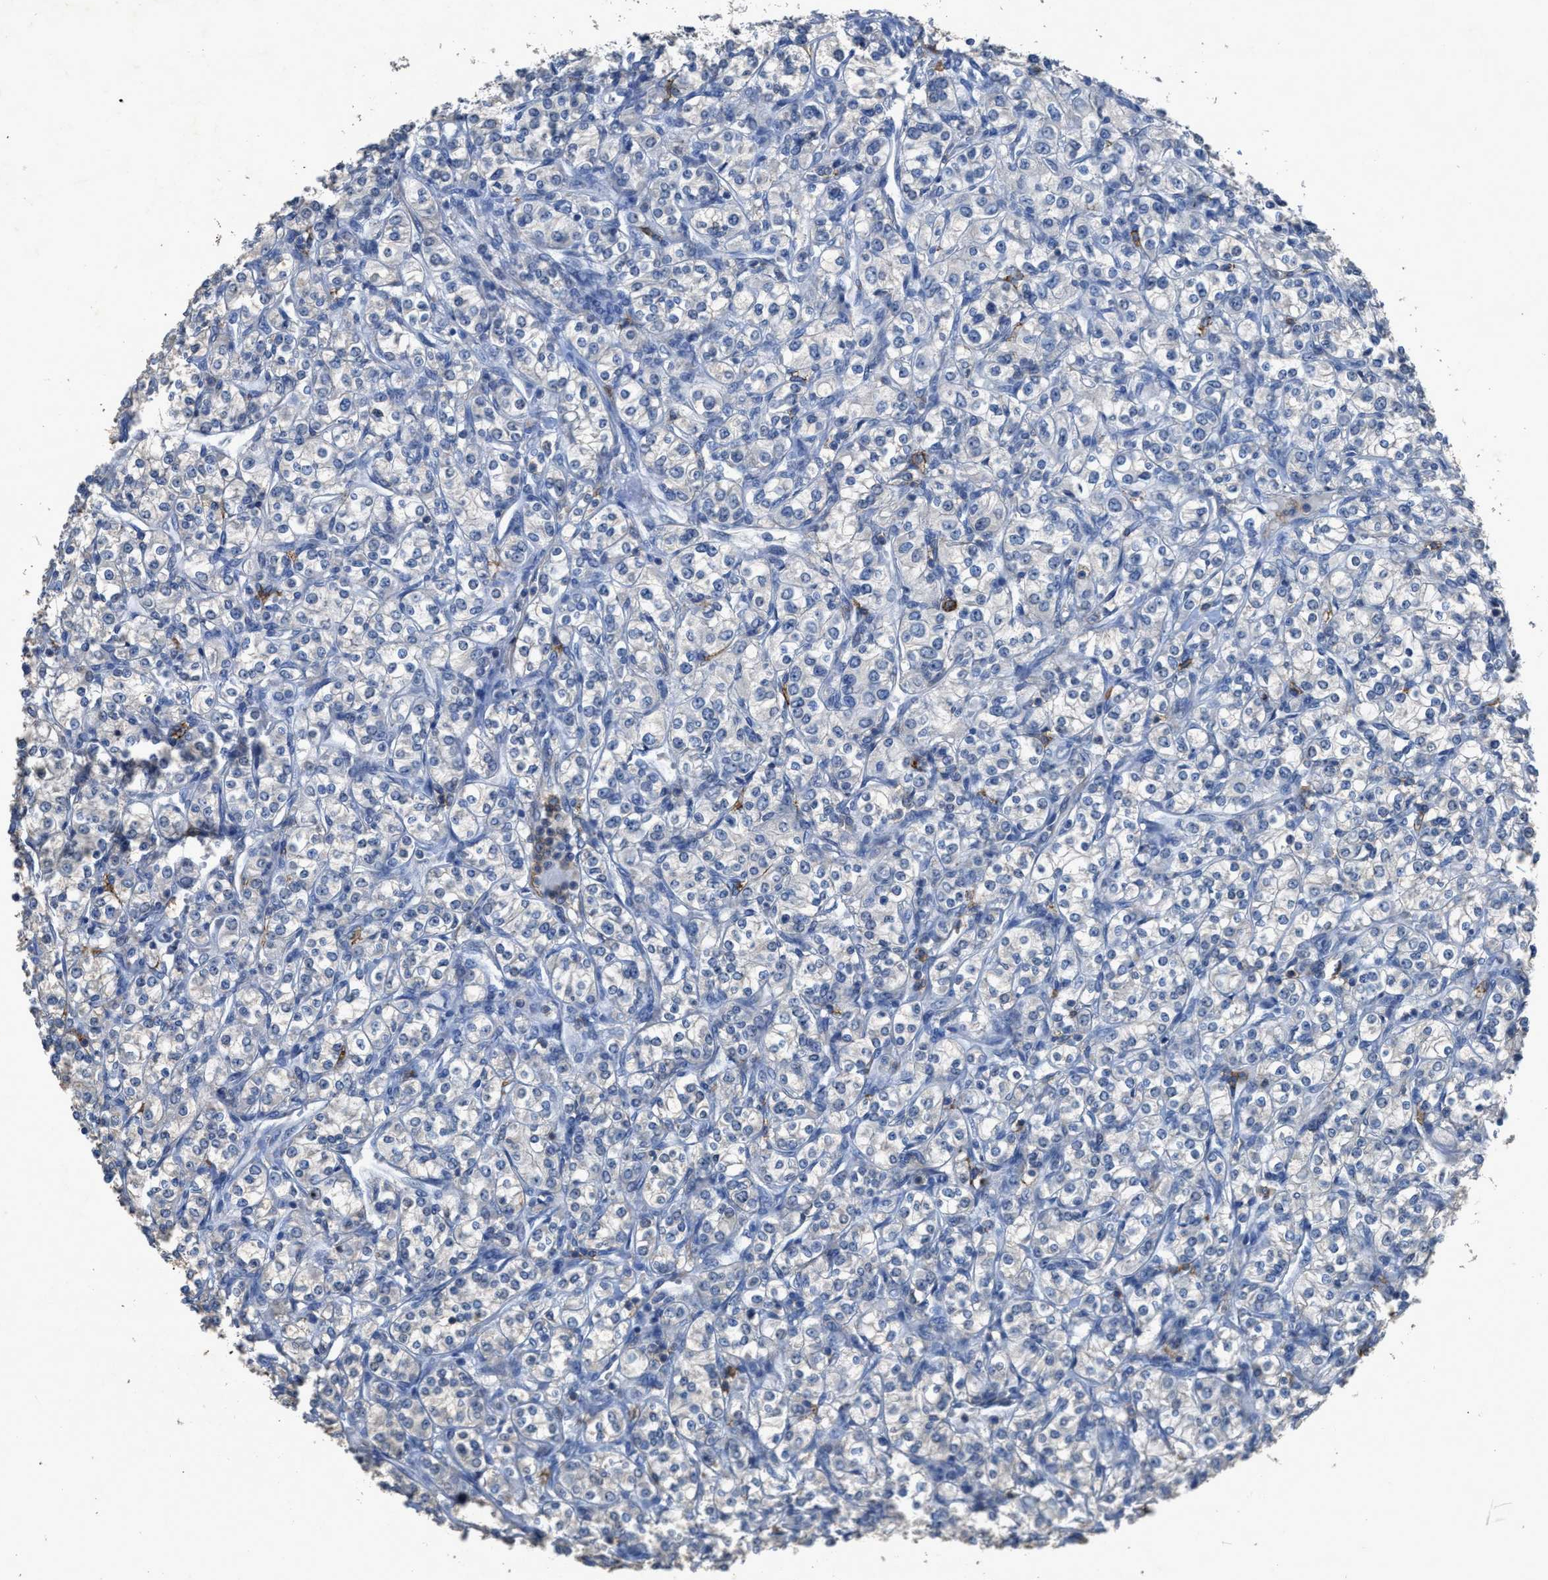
{"staining": {"intensity": "negative", "quantity": "none", "location": "none"}, "tissue": "renal cancer", "cell_type": "Tumor cells", "image_type": "cancer", "snomed": [{"axis": "morphology", "description": "Adenocarcinoma, NOS"}, {"axis": "topography", "description": "Kidney"}], "caption": "Immunohistochemistry micrograph of neoplastic tissue: human adenocarcinoma (renal) stained with DAB (3,3'-diaminobenzidine) reveals no significant protein expression in tumor cells. Nuclei are stained in blue.", "gene": "OR51E1", "patient": {"sex": "male", "age": 77}}